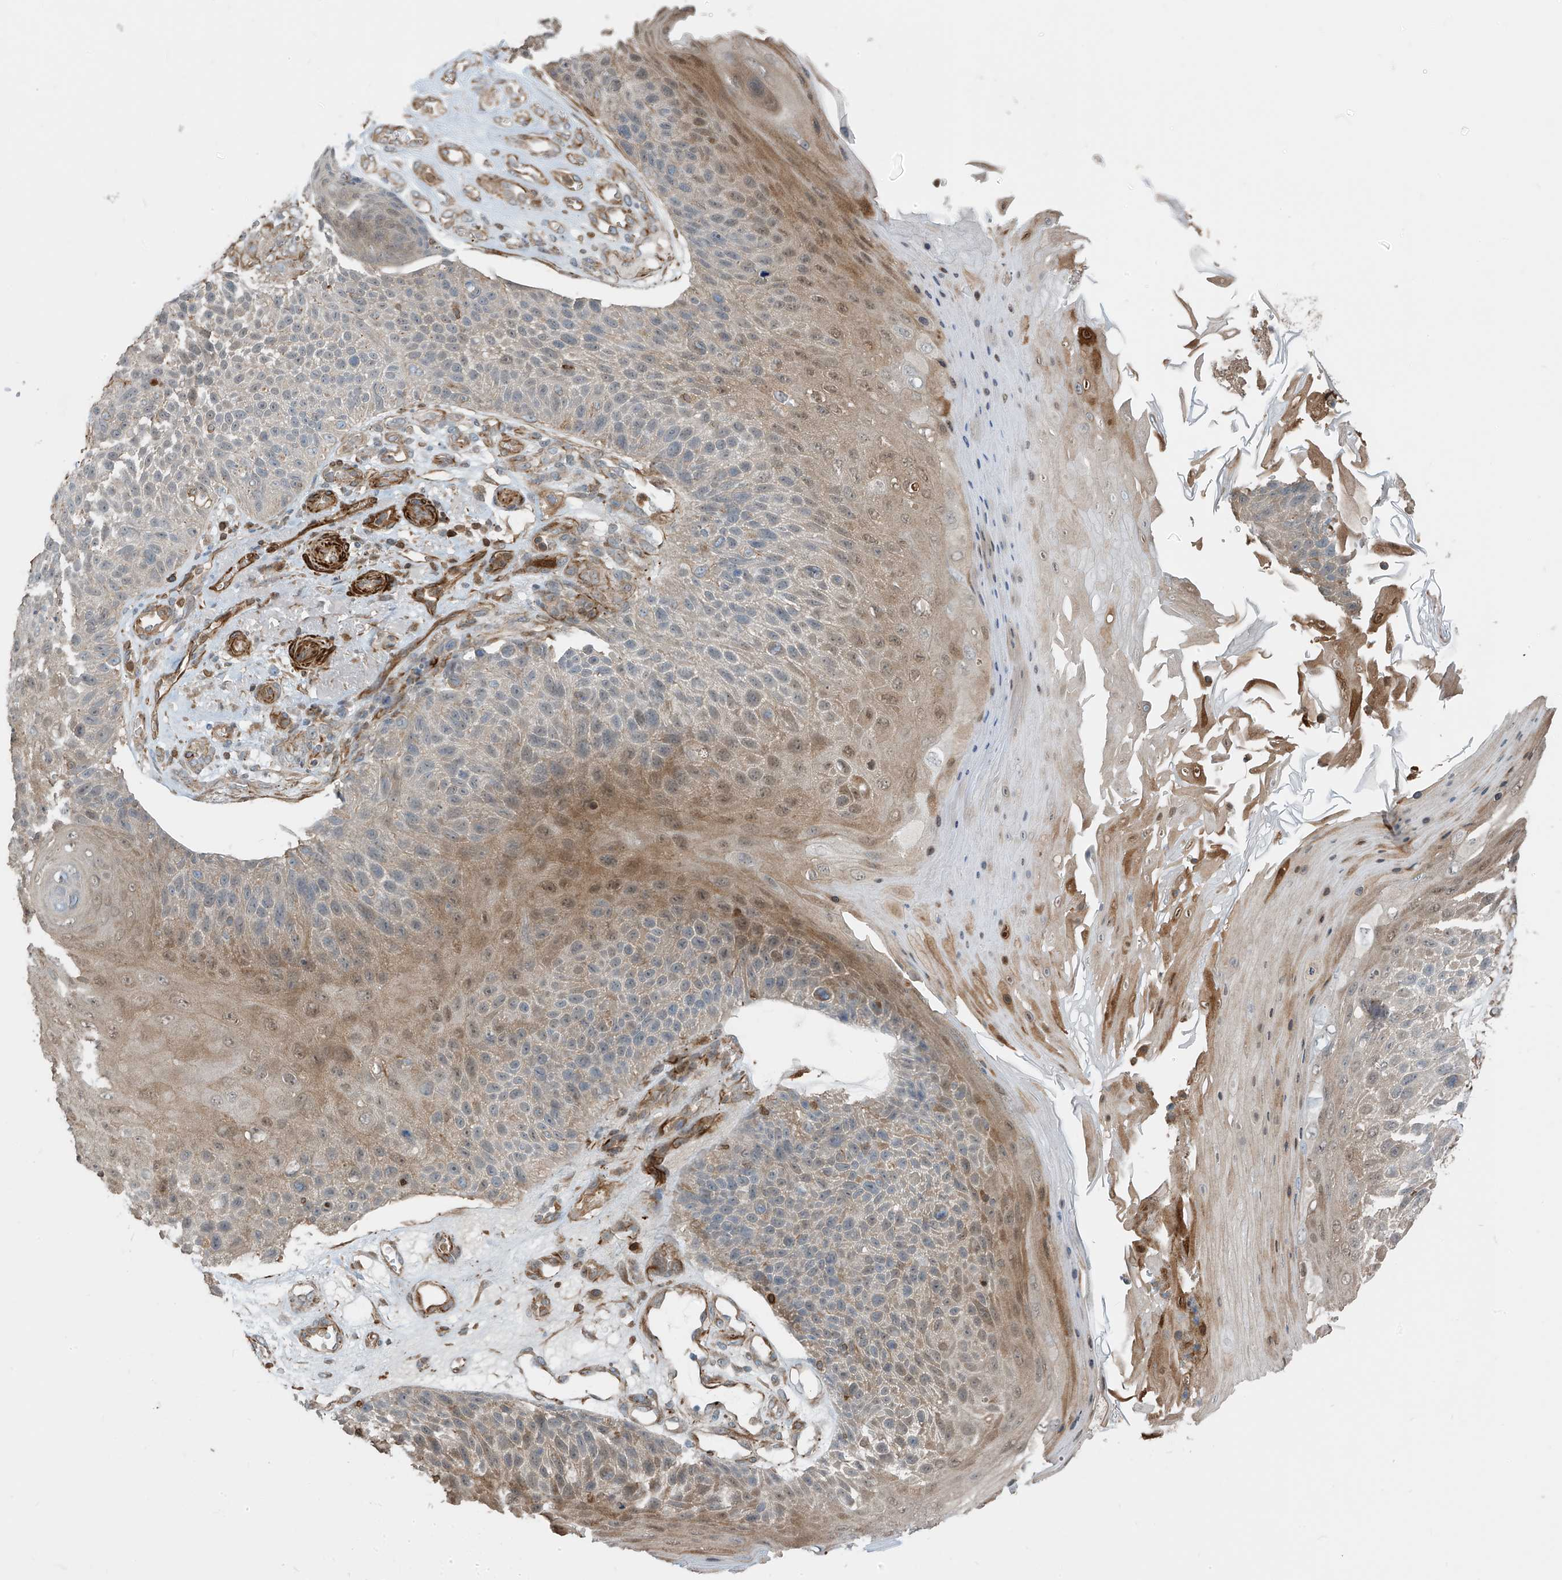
{"staining": {"intensity": "moderate", "quantity": "<25%", "location": "cytoplasmic/membranous,nuclear"}, "tissue": "skin cancer", "cell_type": "Tumor cells", "image_type": "cancer", "snomed": [{"axis": "morphology", "description": "Squamous cell carcinoma, NOS"}, {"axis": "topography", "description": "Skin"}], "caption": "A photomicrograph of human squamous cell carcinoma (skin) stained for a protein reveals moderate cytoplasmic/membranous and nuclear brown staining in tumor cells.", "gene": "SH3BGRL3", "patient": {"sex": "female", "age": 88}}